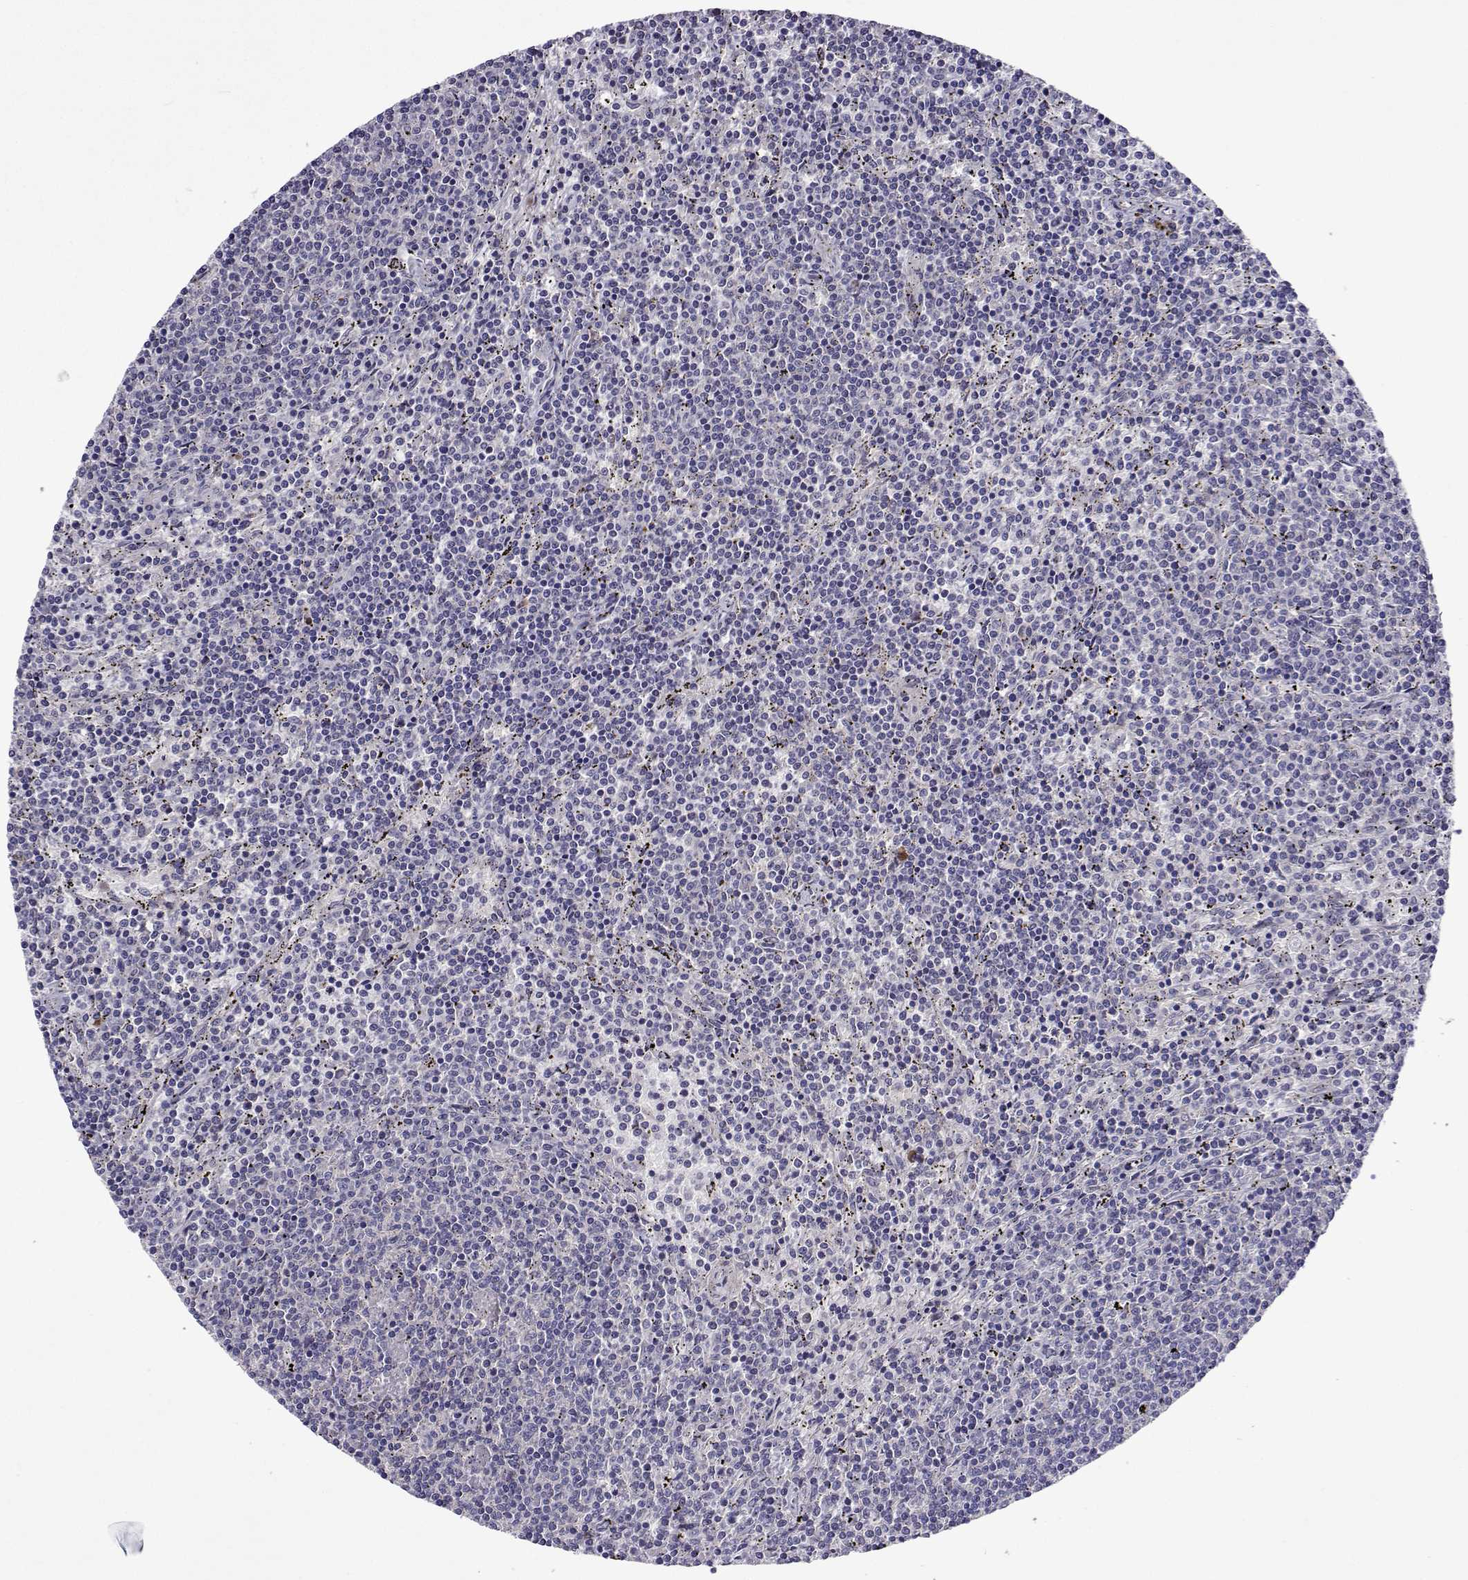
{"staining": {"intensity": "negative", "quantity": "none", "location": "none"}, "tissue": "lymphoma", "cell_type": "Tumor cells", "image_type": "cancer", "snomed": [{"axis": "morphology", "description": "Malignant lymphoma, non-Hodgkin's type, Low grade"}, {"axis": "topography", "description": "Spleen"}], "caption": "The image shows no staining of tumor cells in lymphoma.", "gene": "TARBP2", "patient": {"sex": "female", "age": 50}}